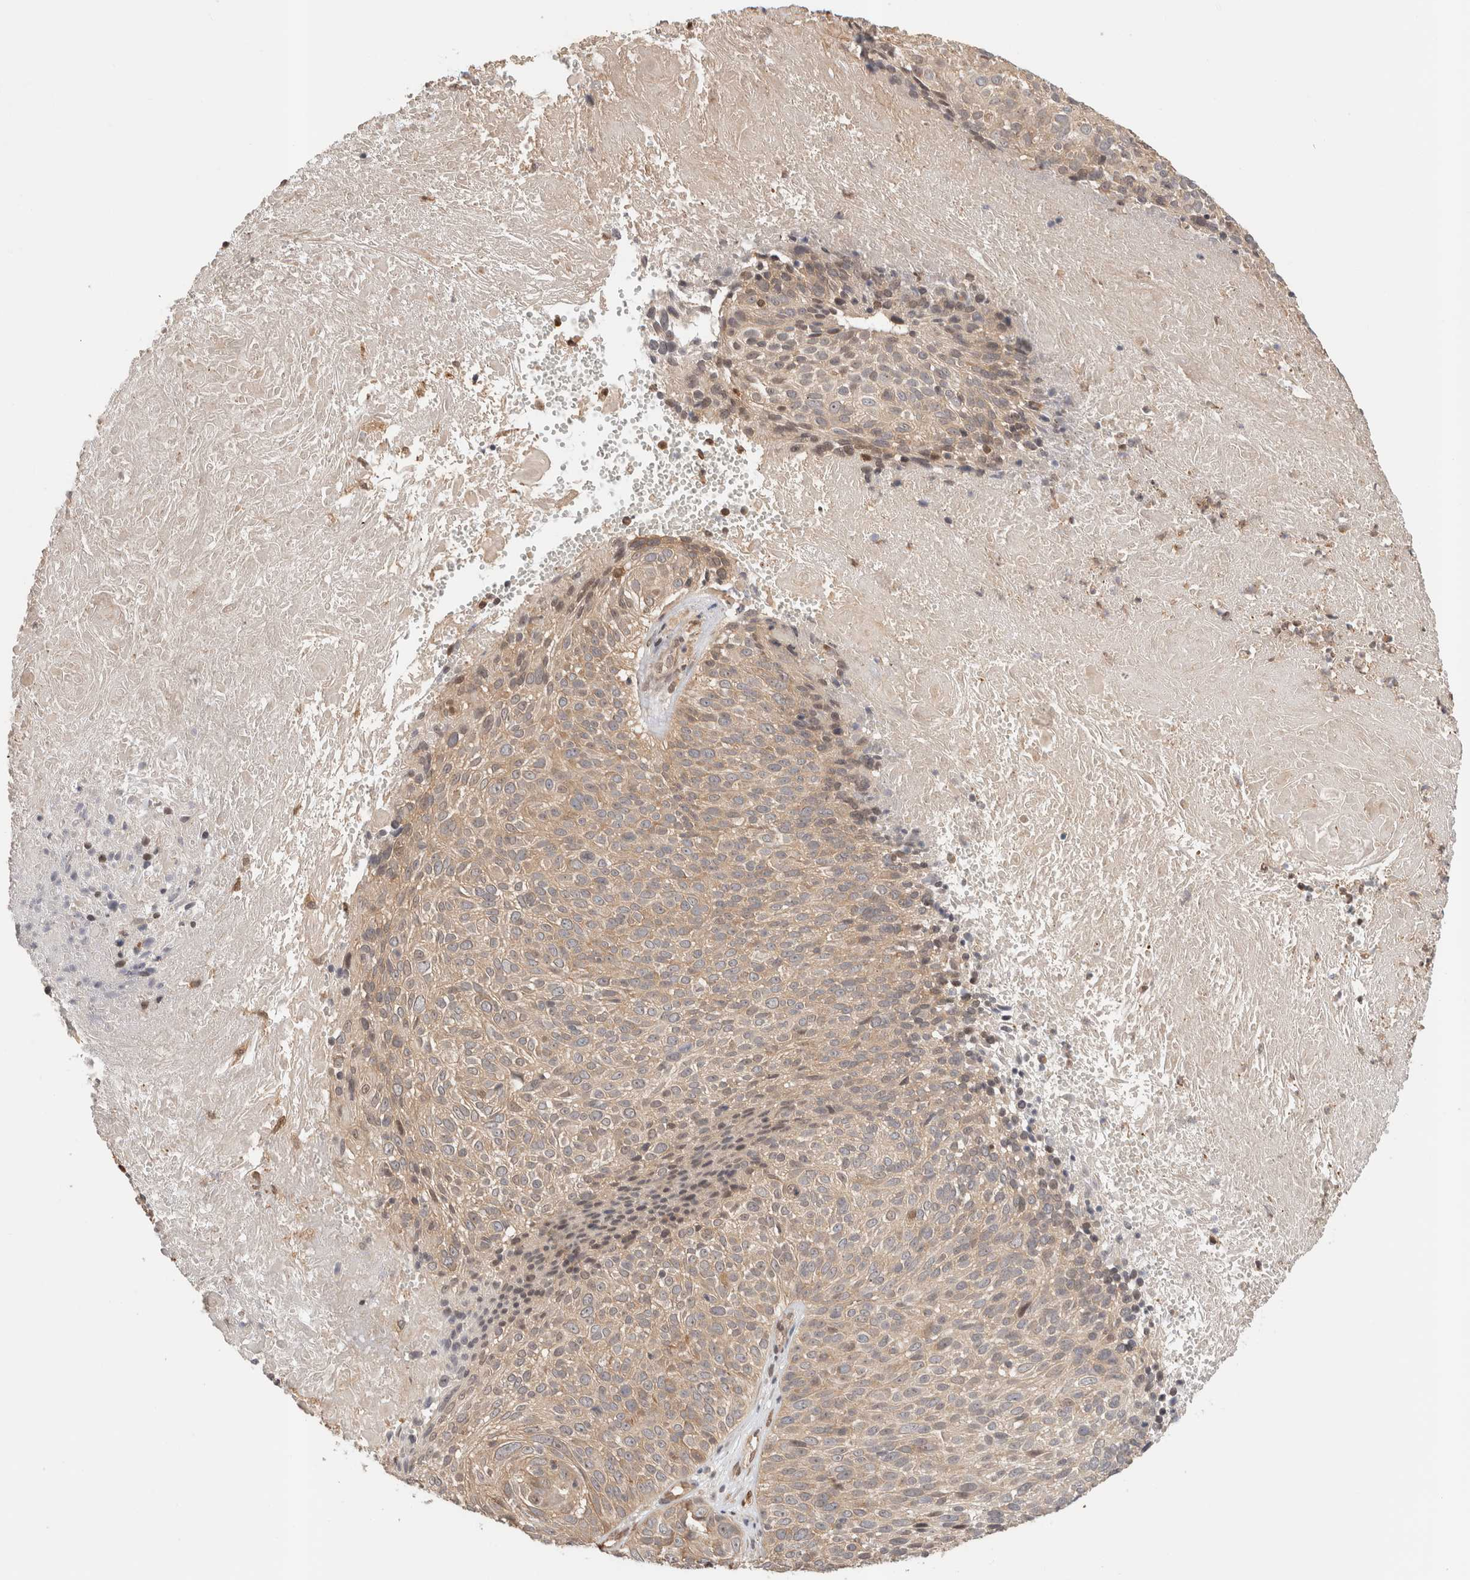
{"staining": {"intensity": "weak", "quantity": "25%-75%", "location": "cytoplasmic/membranous"}, "tissue": "cervical cancer", "cell_type": "Tumor cells", "image_type": "cancer", "snomed": [{"axis": "morphology", "description": "Squamous cell carcinoma, NOS"}, {"axis": "topography", "description": "Cervix"}], "caption": "Weak cytoplasmic/membranous protein staining is appreciated in about 25%-75% of tumor cells in cervical cancer (squamous cell carcinoma).", "gene": "OTUD6B", "patient": {"sex": "female", "age": 74}}